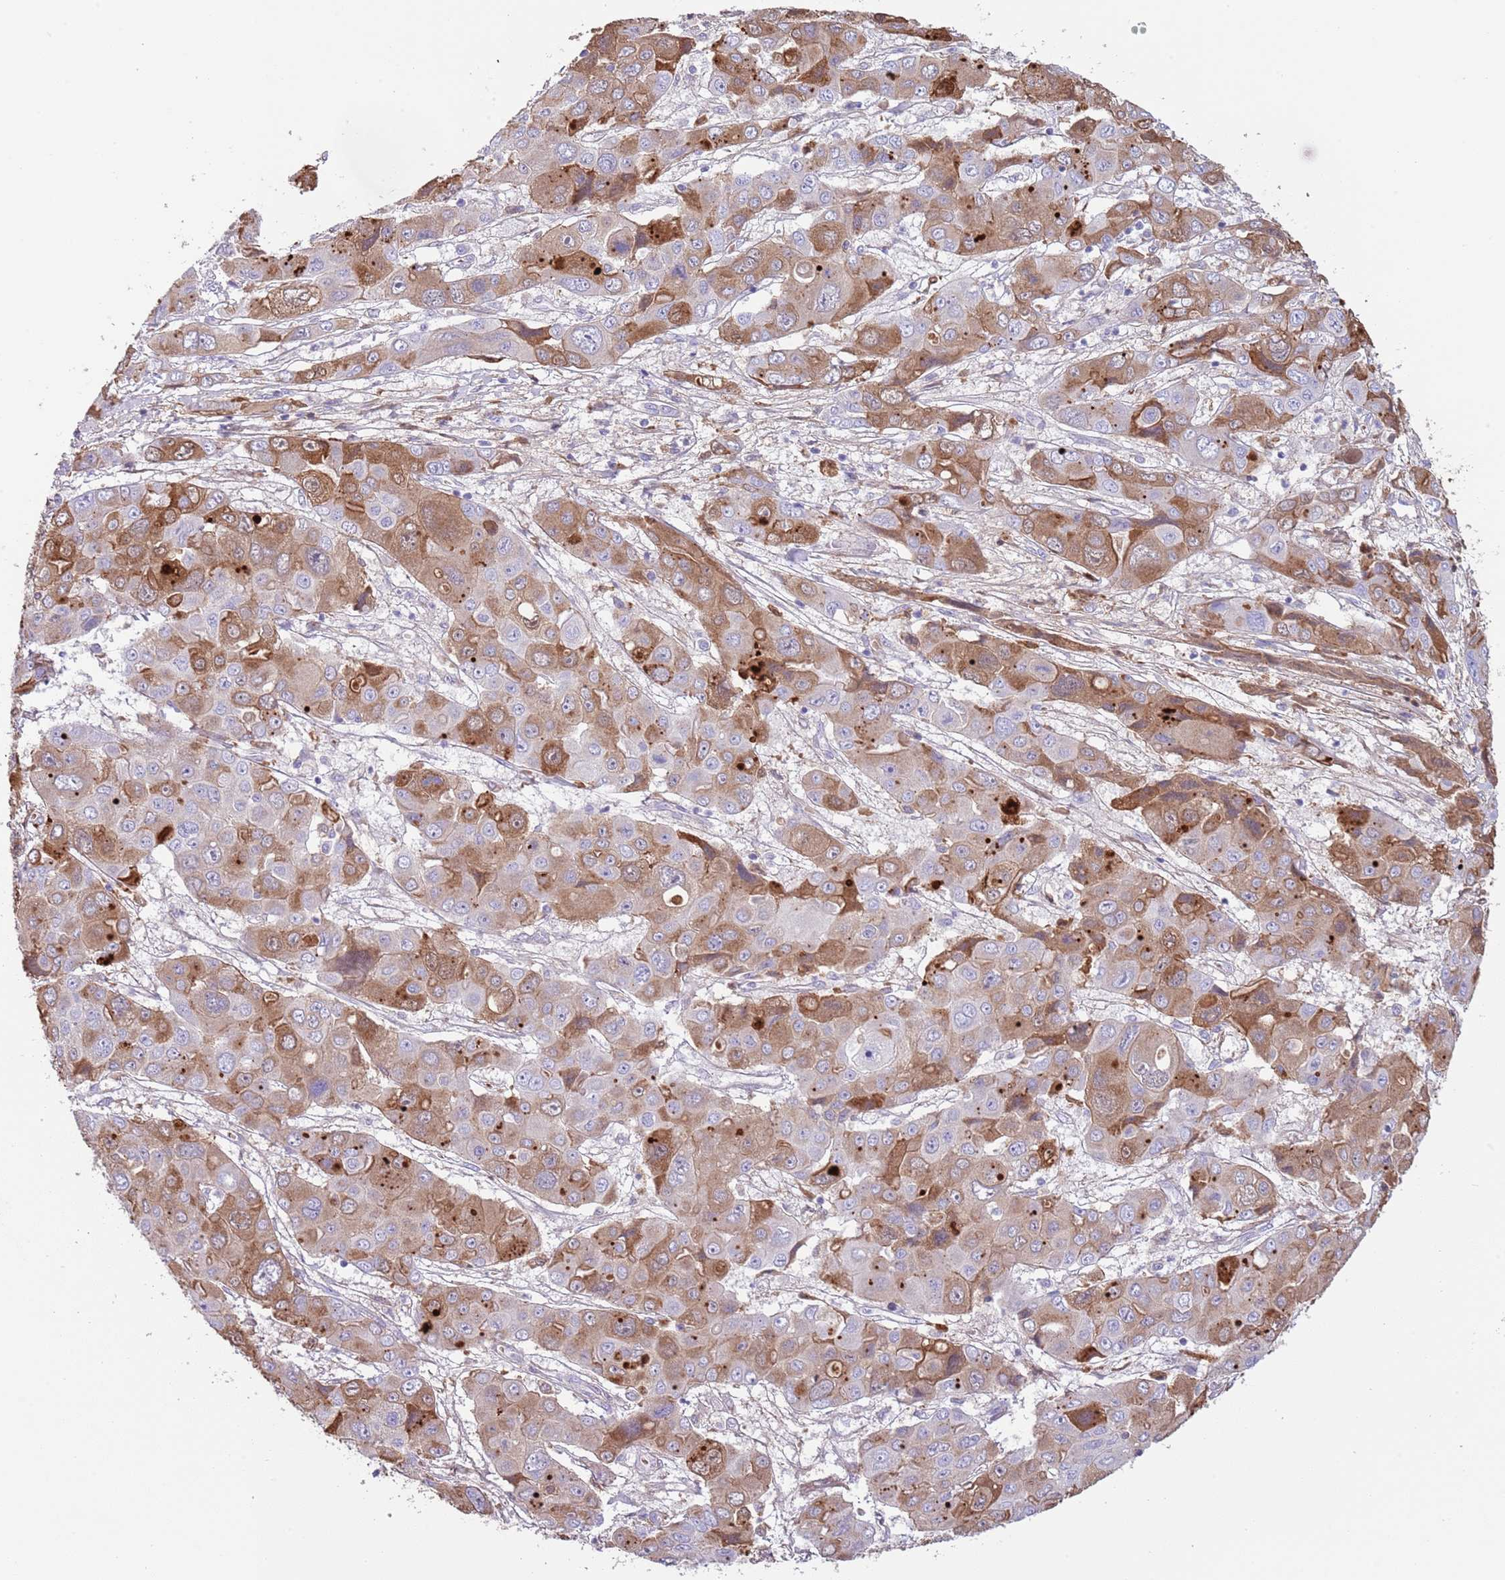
{"staining": {"intensity": "moderate", "quantity": "25%-75%", "location": "cytoplasmic/membranous"}, "tissue": "liver cancer", "cell_type": "Tumor cells", "image_type": "cancer", "snomed": [{"axis": "morphology", "description": "Cholangiocarcinoma"}, {"axis": "topography", "description": "Liver"}], "caption": "Protein expression analysis of human liver cholangiocarcinoma reveals moderate cytoplasmic/membranous positivity in about 25%-75% of tumor cells. Immunohistochemistry (ihc) stains the protein in brown and the nuclei are stained blue.", "gene": "ABHD17C", "patient": {"sex": "male", "age": 67}}